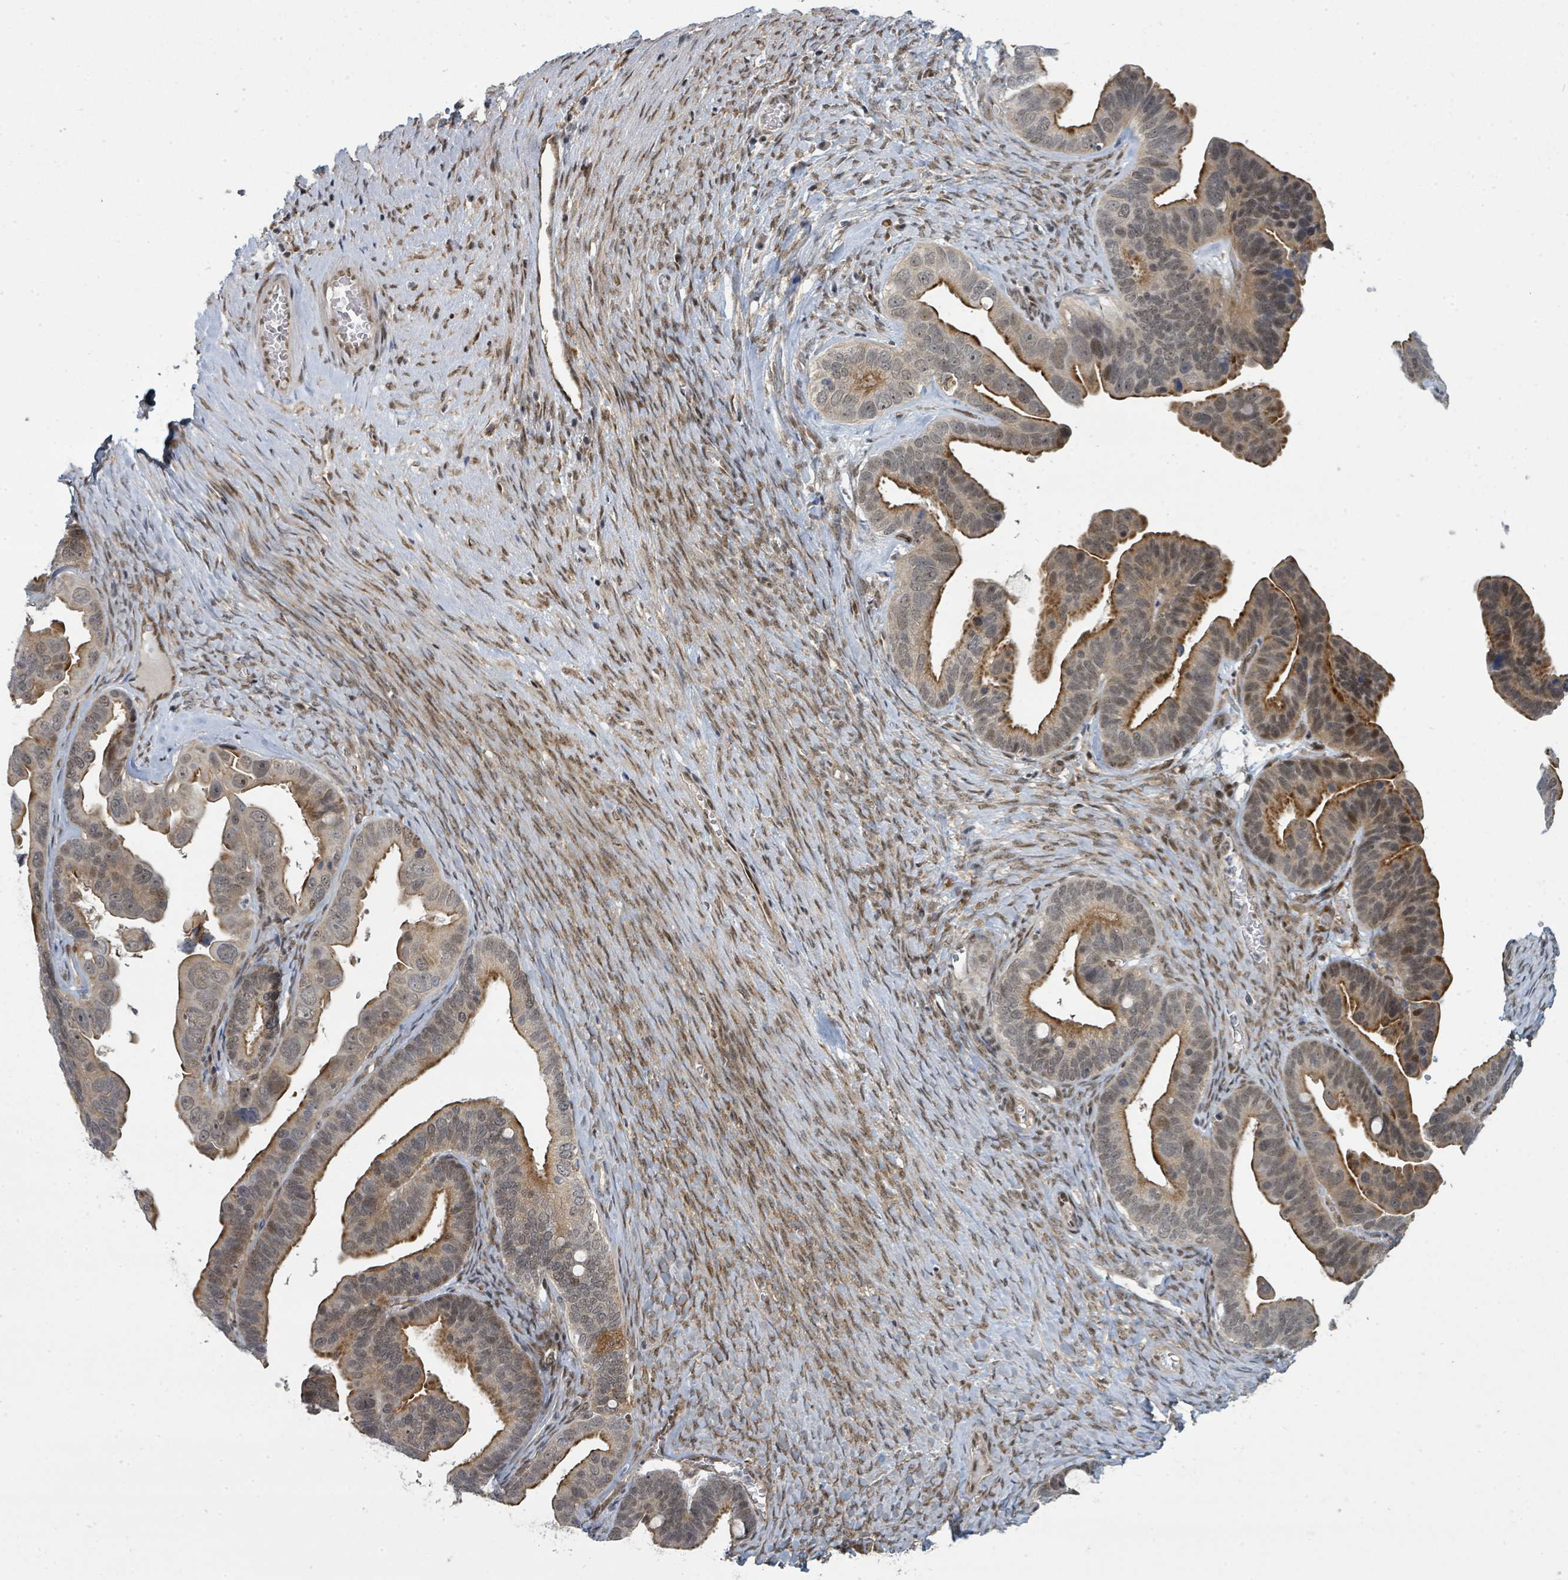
{"staining": {"intensity": "moderate", "quantity": "25%-75%", "location": "cytoplasmic/membranous"}, "tissue": "ovarian cancer", "cell_type": "Tumor cells", "image_type": "cancer", "snomed": [{"axis": "morphology", "description": "Cystadenocarcinoma, serous, NOS"}, {"axis": "topography", "description": "Ovary"}], "caption": "This image demonstrates IHC staining of ovarian cancer, with medium moderate cytoplasmic/membranous positivity in approximately 25%-75% of tumor cells.", "gene": "PSMG2", "patient": {"sex": "female", "age": 56}}